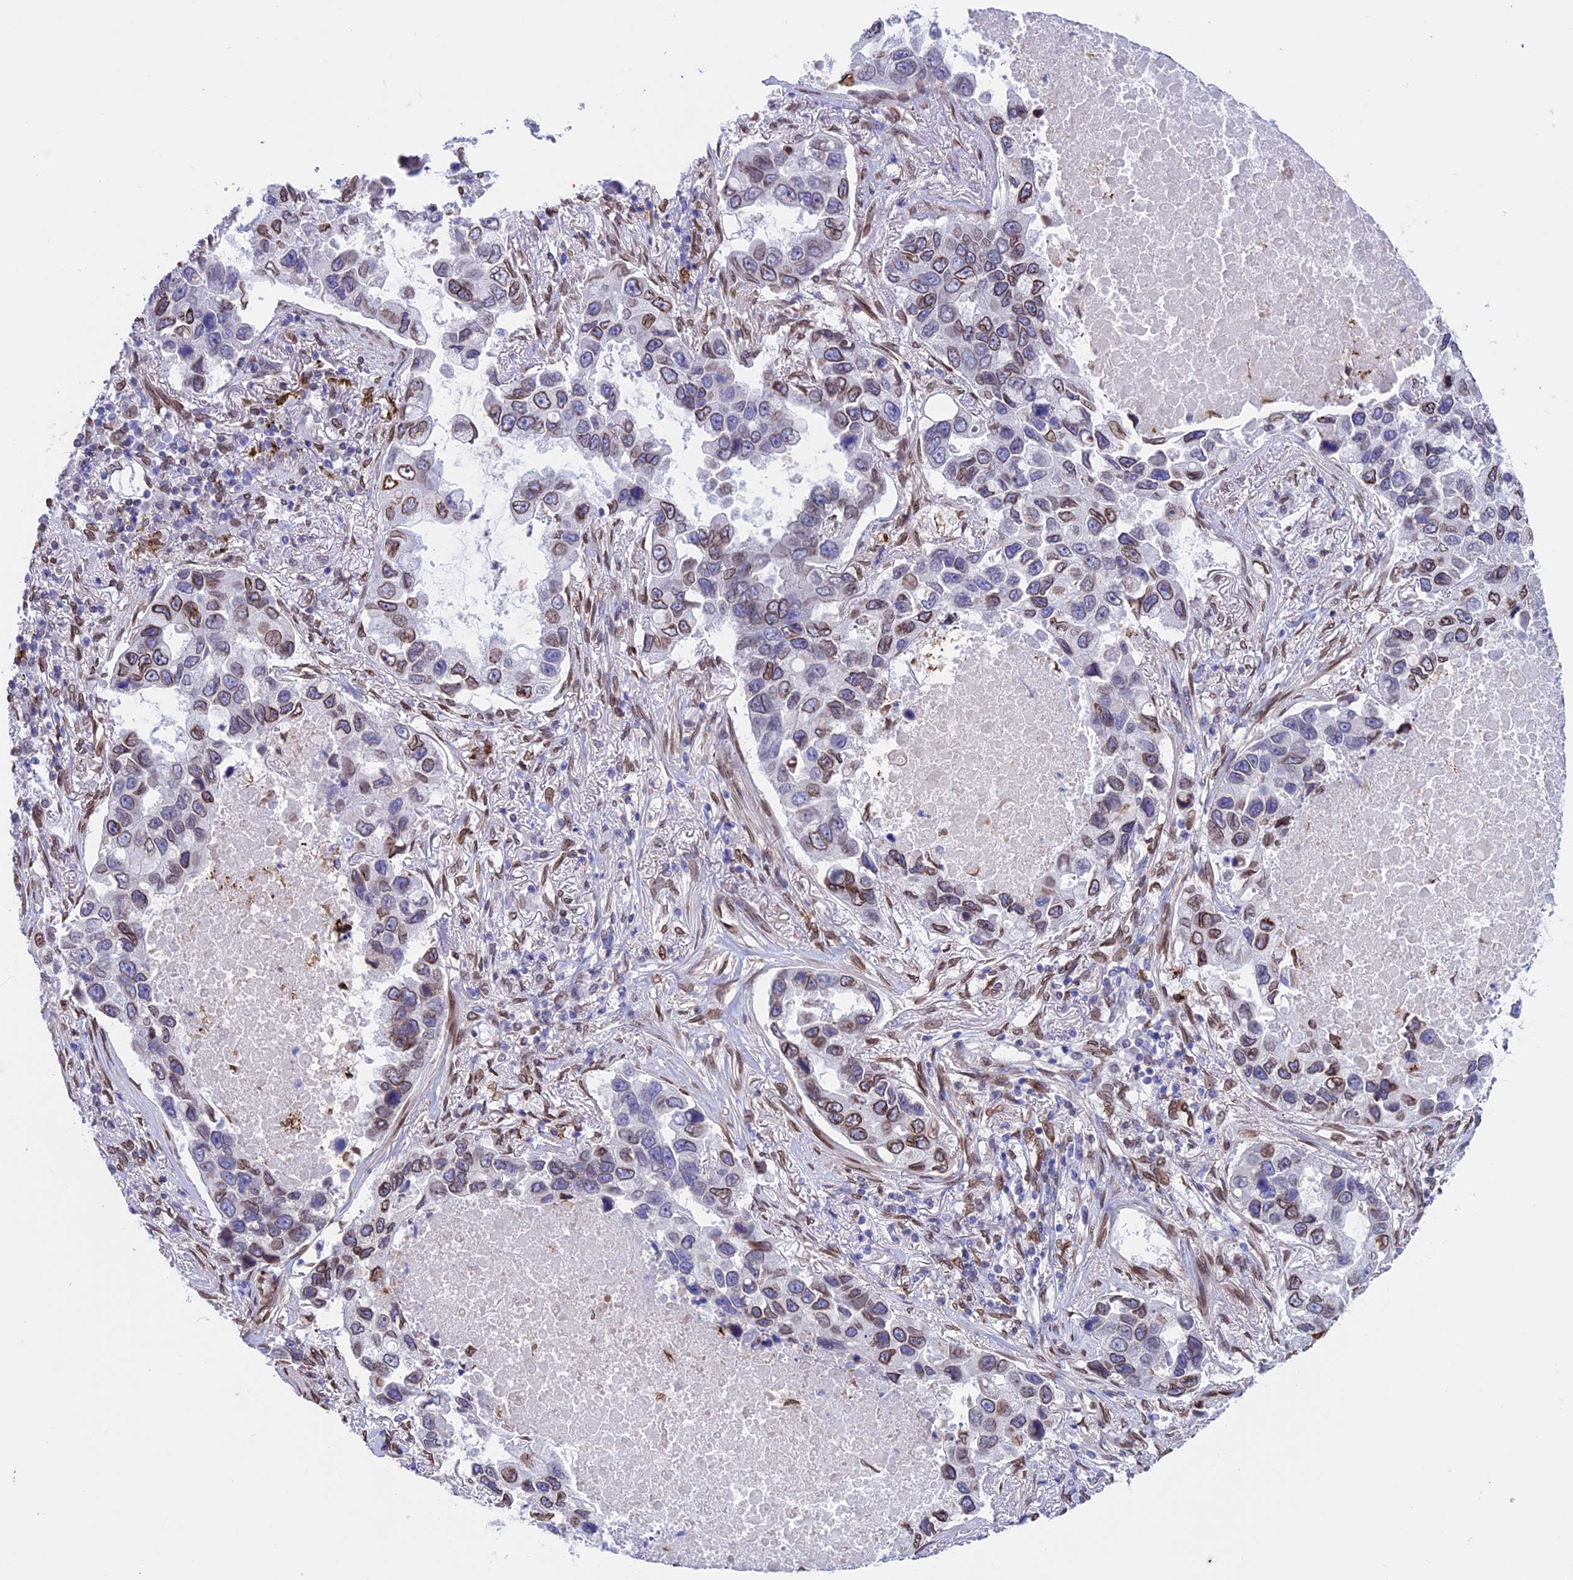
{"staining": {"intensity": "moderate", "quantity": "<25%", "location": "cytoplasmic/membranous,nuclear"}, "tissue": "lung cancer", "cell_type": "Tumor cells", "image_type": "cancer", "snomed": [{"axis": "morphology", "description": "Adenocarcinoma, NOS"}, {"axis": "topography", "description": "Lung"}], "caption": "A histopathology image of human lung cancer (adenocarcinoma) stained for a protein demonstrates moderate cytoplasmic/membranous and nuclear brown staining in tumor cells.", "gene": "TMPRSS7", "patient": {"sex": "male", "age": 64}}